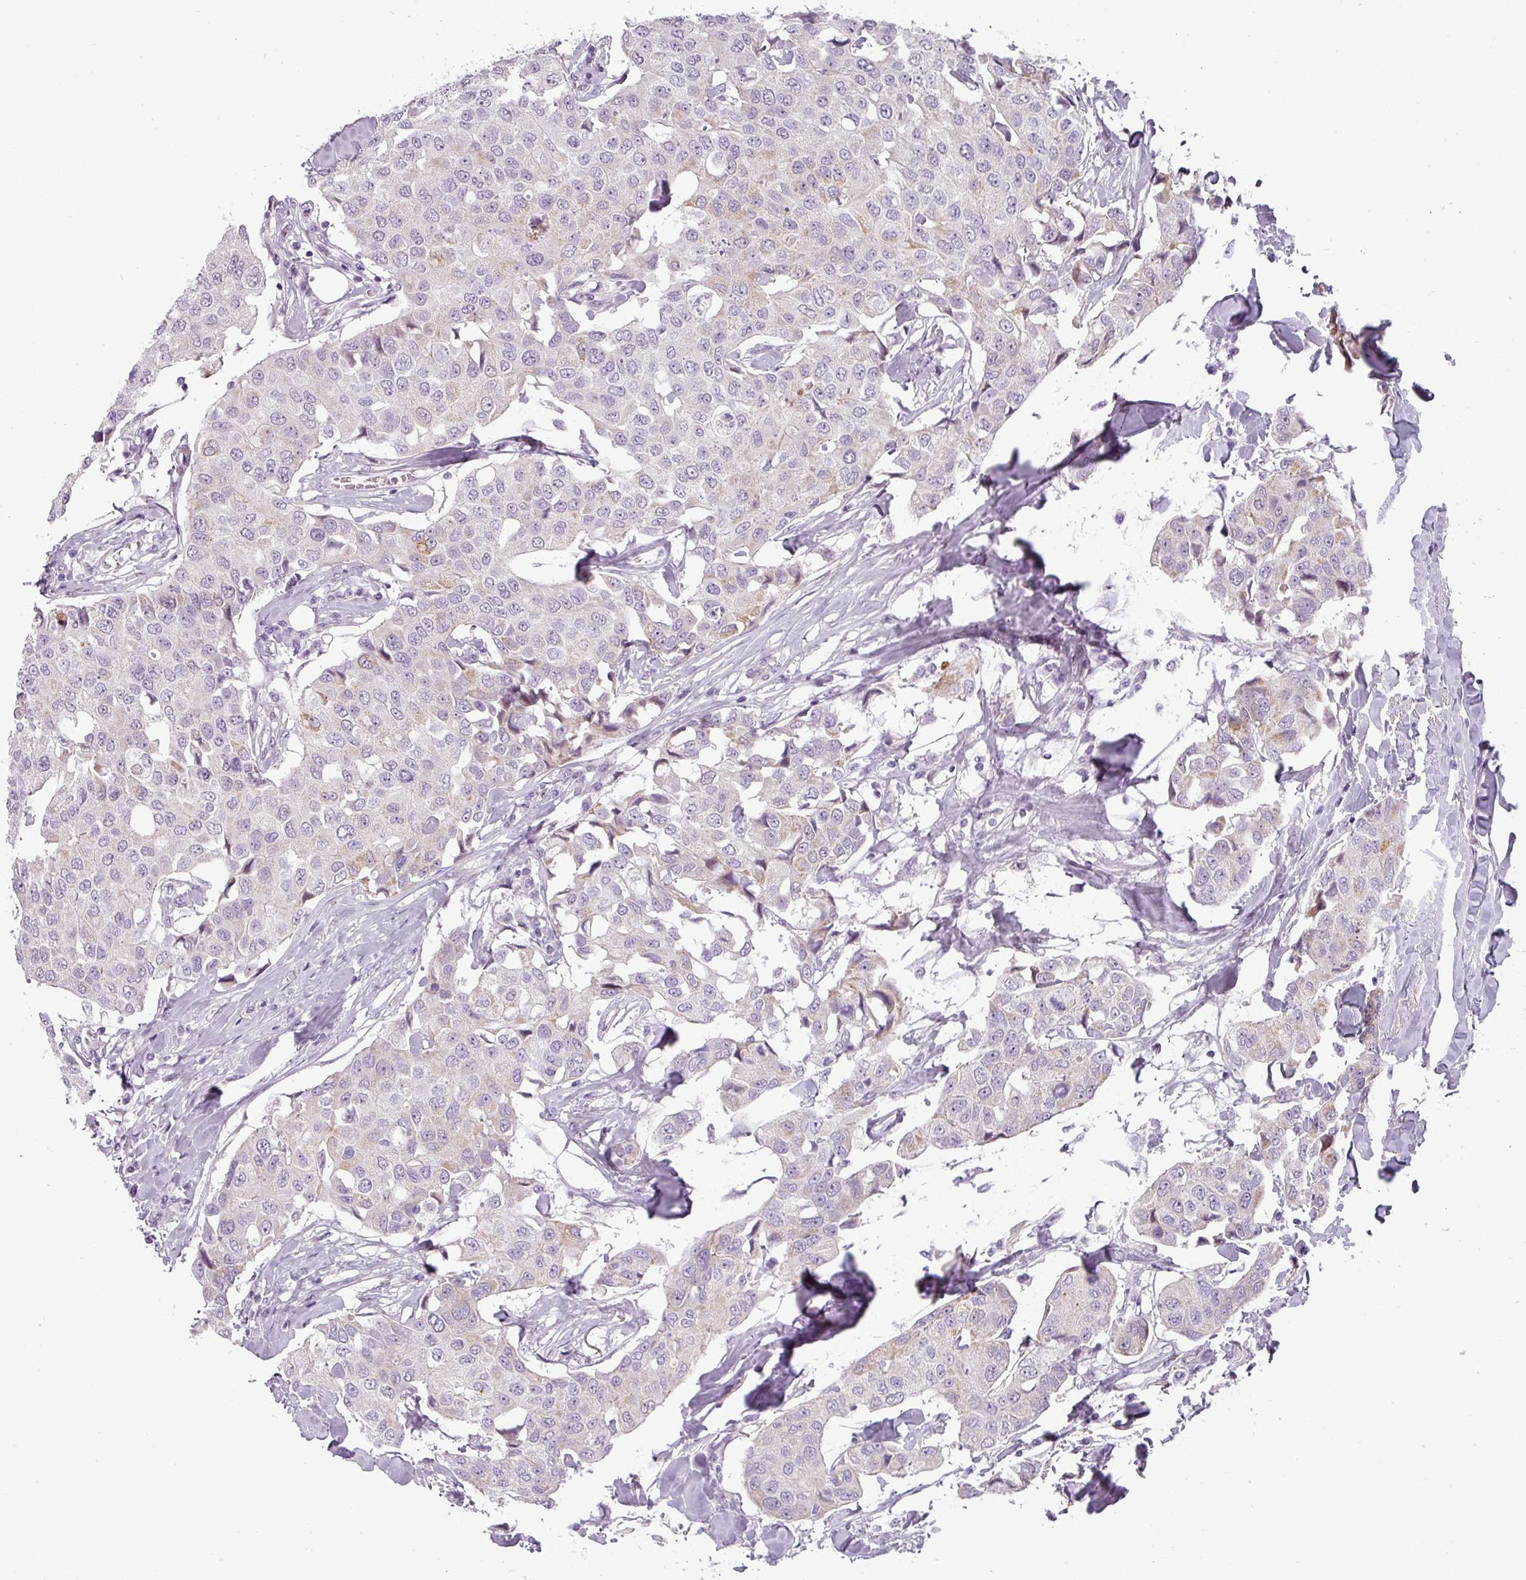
{"staining": {"intensity": "negative", "quantity": "none", "location": "none"}, "tissue": "breast cancer", "cell_type": "Tumor cells", "image_type": "cancer", "snomed": [{"axis": "morphology", "description": "Duct carcinoma"}, {"axis": "topography", "description": "Breast"}], "caption": "Image shows no significant protein positivity in tumor cells of infiltrating ductal carcinoma (breast). Nuclei are stained in blue.", "gene": "CHRDL1", "patient": {"sex": "female", "age": 80}}